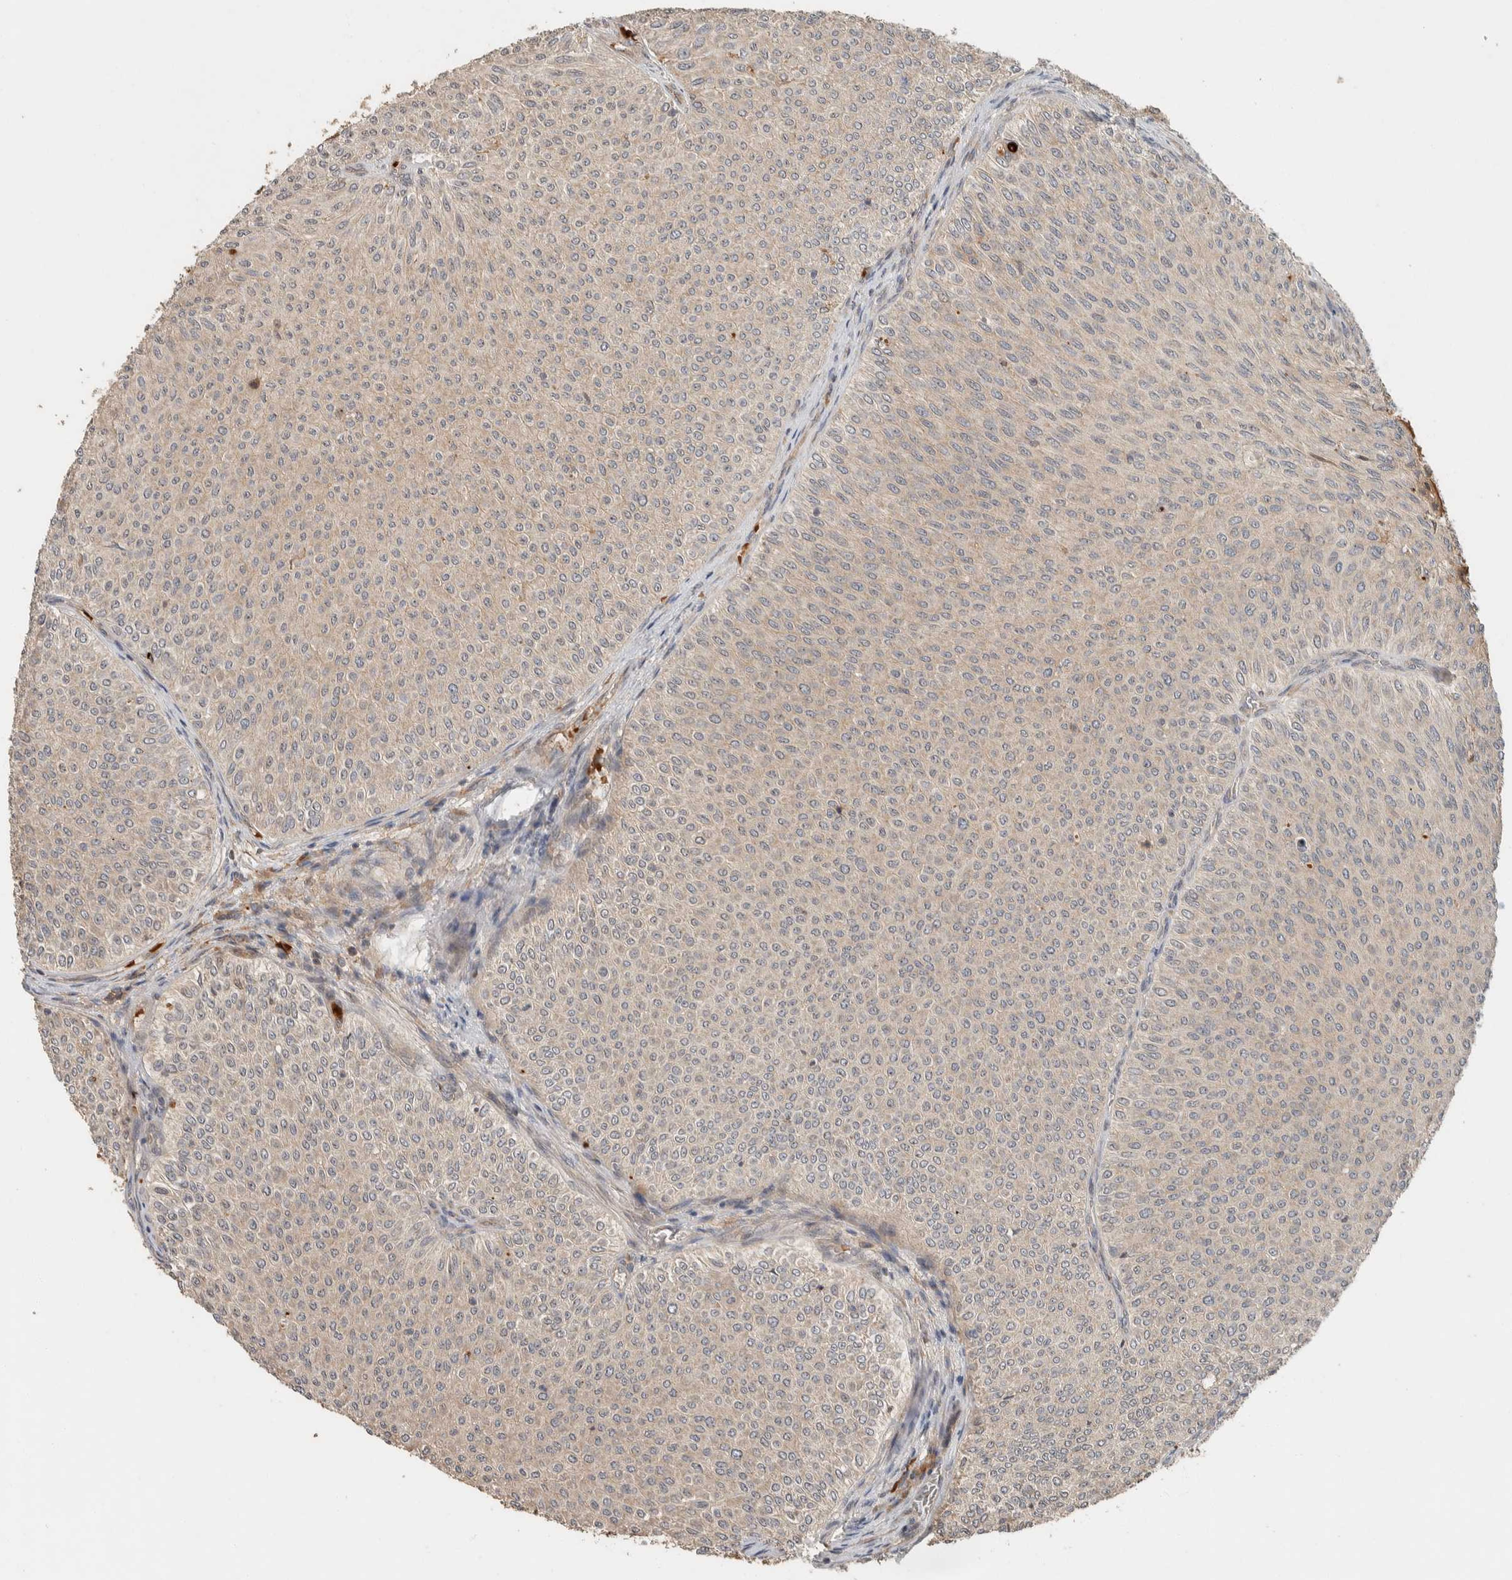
{"staining": {"intensity": "weak", "quantity": ">75%", "location": "cytoplasmic/membranous"}, "tissue": "urothelial cancer", "cell_type": "Tumor cells", "image_type": "cancer", "snomed": [{"axis": "morphology", "description": "Urothelial carcinoma, Low grade"}, {"axis": "topography", "description": "Urinary bladder"}], "caption": "The image exhibits immunohistochemical staining of urothelial carcinoma (low-grade). There is weak cytoplasmic/membranous expression is identified in approximately >75% of tumor cells.", "gene": "ZBTB2", "patient": {"sex": "male", "age": 78}}